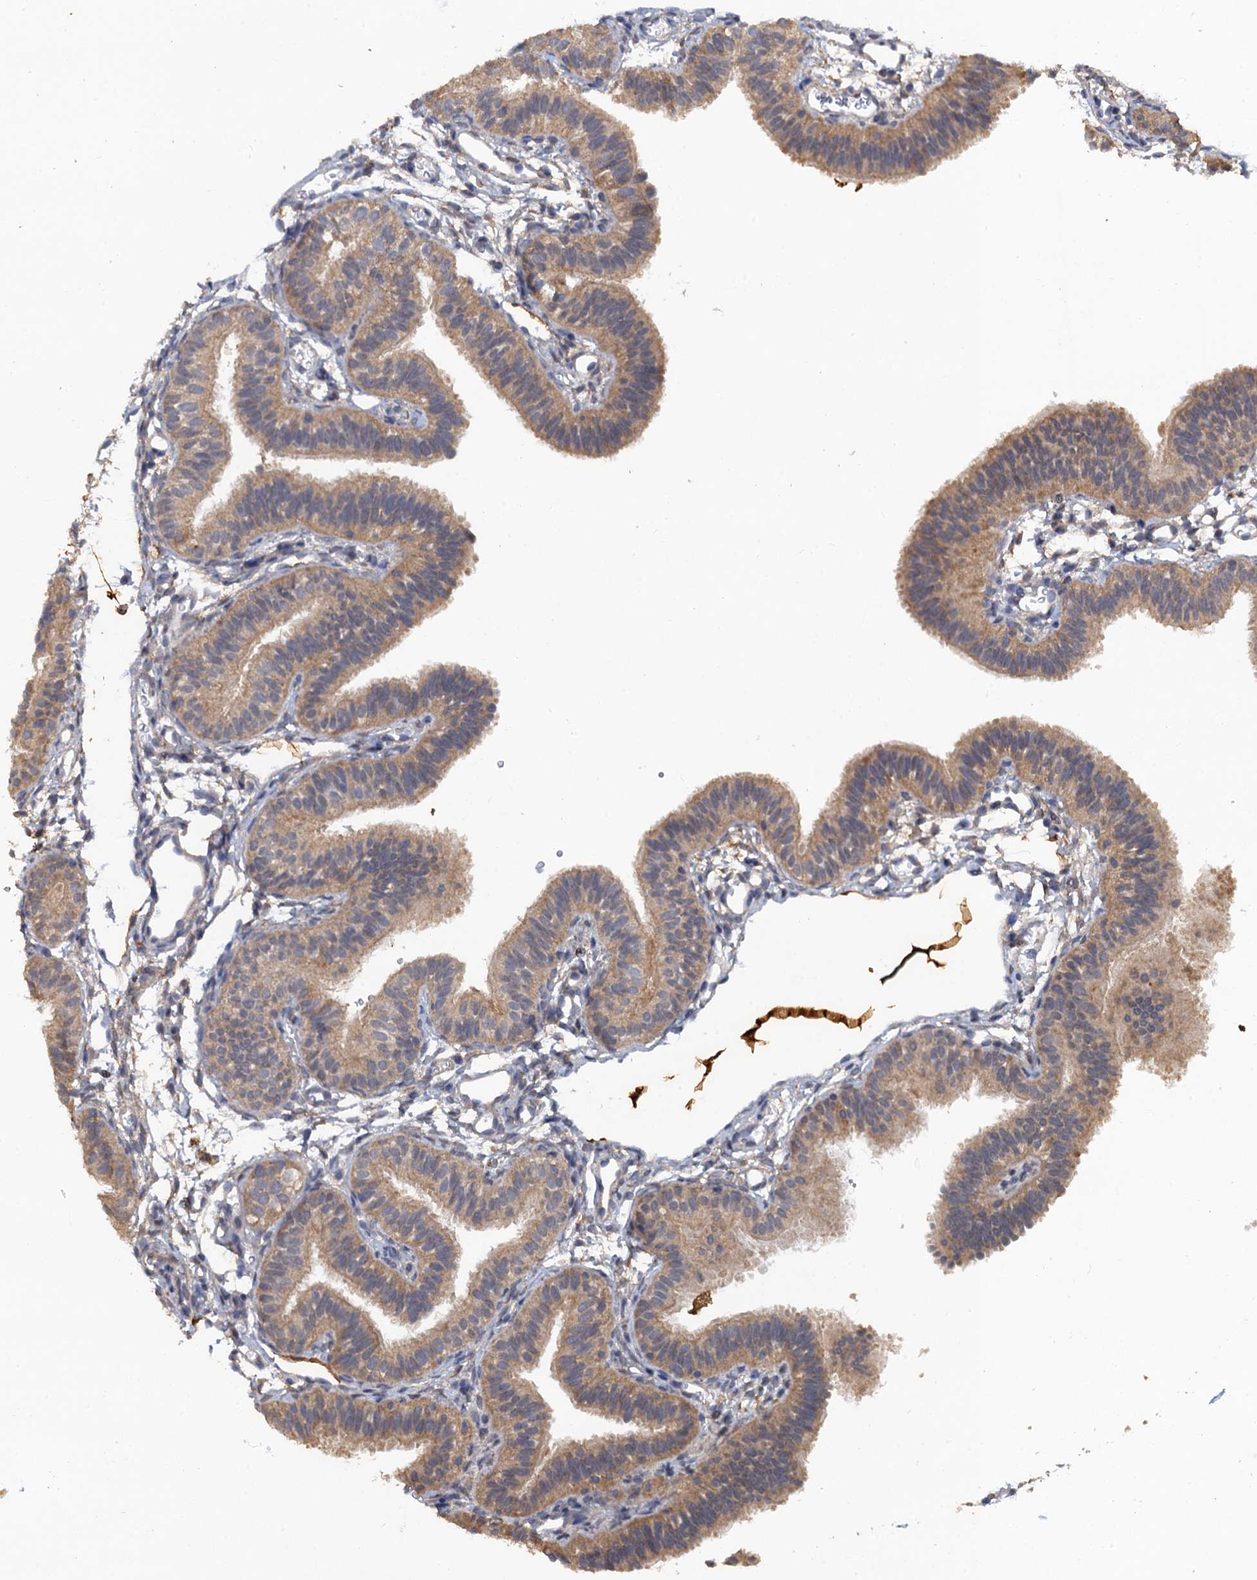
{"staining": {"intensity": "weak", "quantity": ">75%", "location": "cytoplasmic/membranous"}, "tissue": "fallopian tube", "cell_type": "Glandular cells", "image_type": "normal", "snomed": [{"axis": "morphology", "description": "Normal tissue, NOS"}, {"axis": "topography", "description": "Fallopian tube"}], "caption": "Immunohistochemistry of unremarkable fallopian tube shows low levels of weak cytoplasmic/membranous staining in approximately >75% of glandular cells.", "gene": "HAPLN3", "patient": {"sex": "female", "age": 35}}